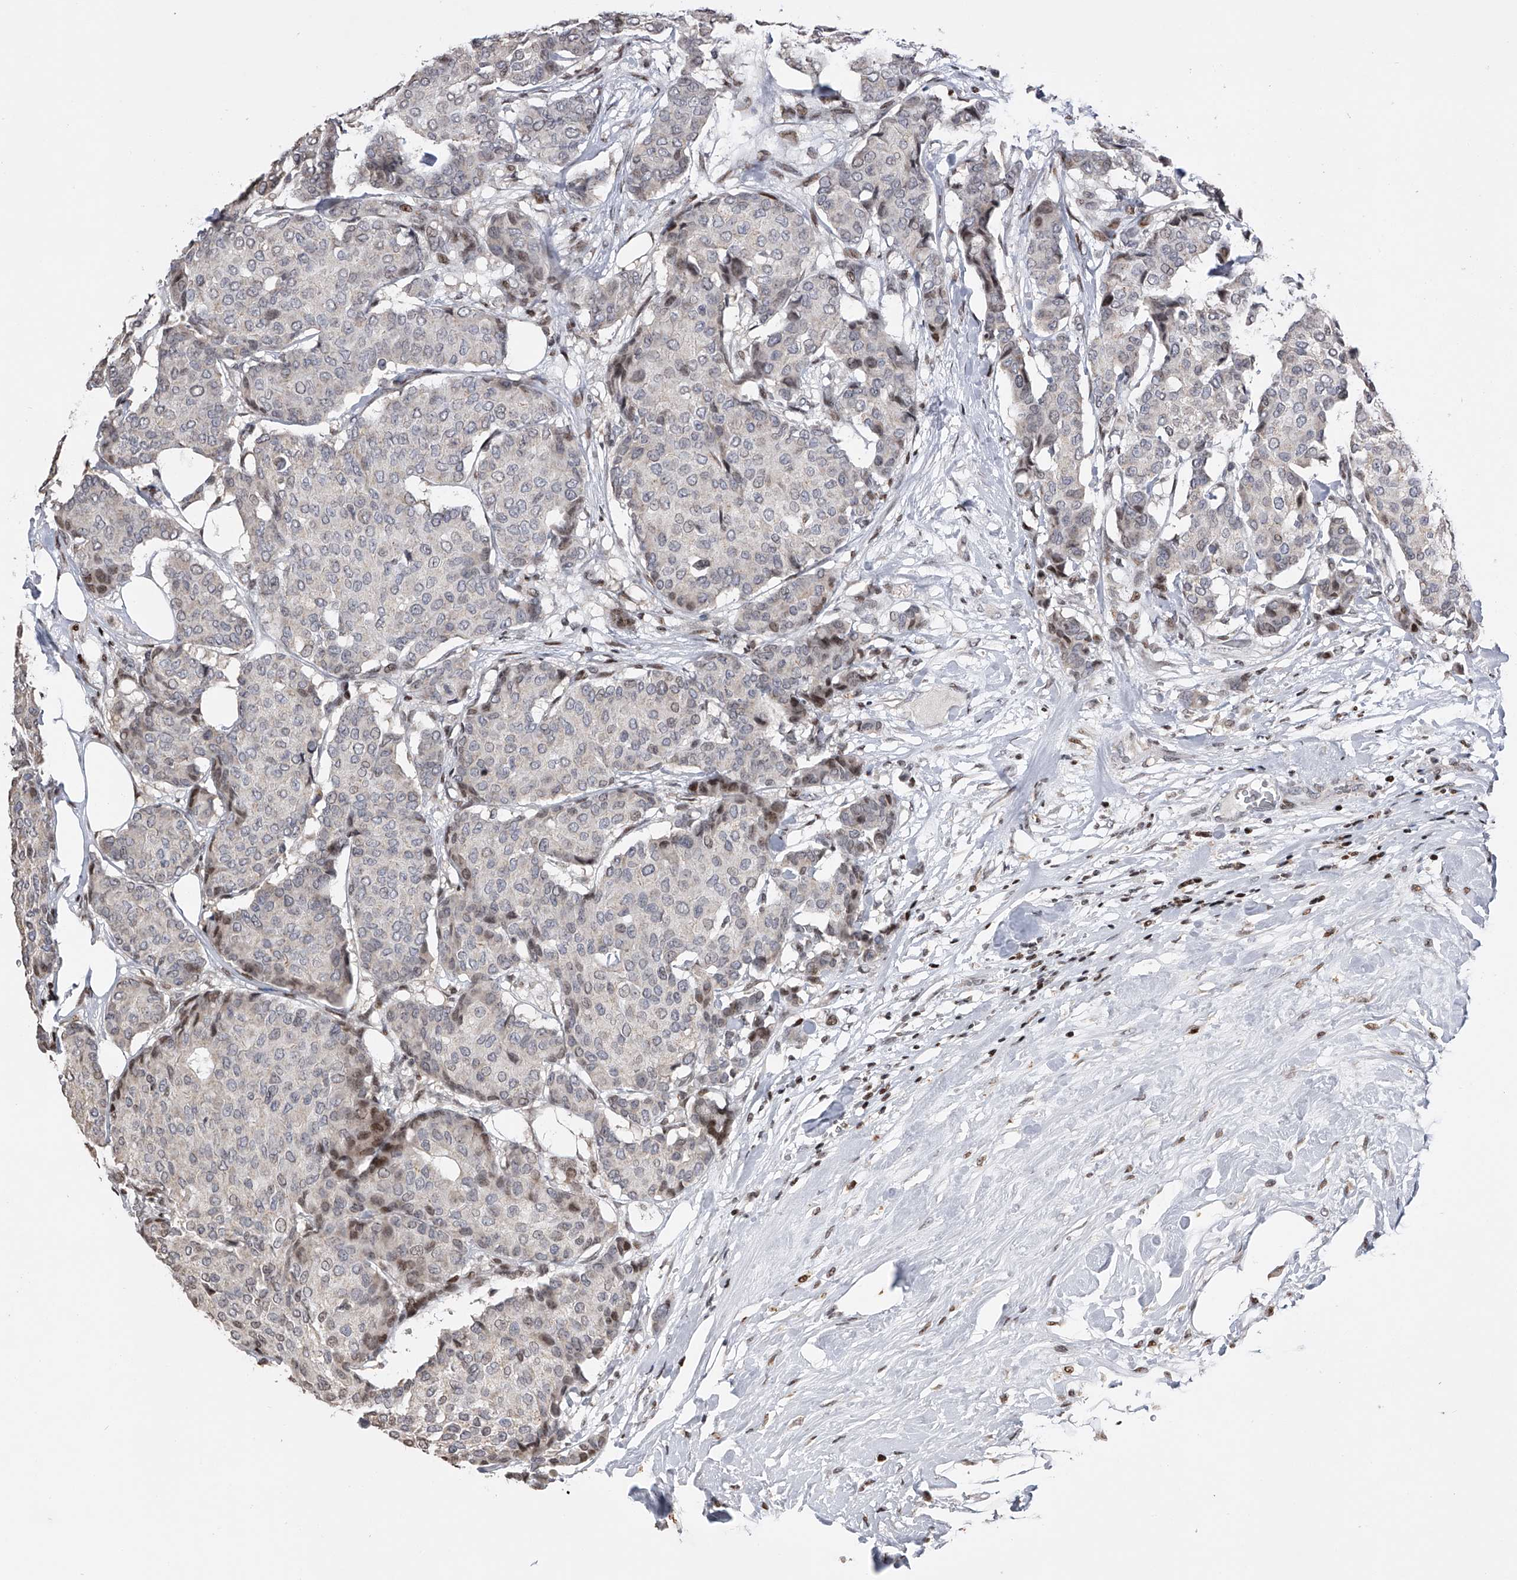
{"staining": {"intensity": "negative", "quantity": "none", "location": "none"}, "tissue": "breast cancer", "cell_type": "Tumor cells", "image_type": "cancer", "snomed": [{"axis": "morphology", "description": "Duct carcinoma"}, {"axis": "topography", "description": "Breast"}], "caption": "The histopathology image displays no staining of tumor cells in breast cancer (invasive ductal carcinoma).", "gene": "RWDD2A", "patient": {"sex": "female", "age": 75}}